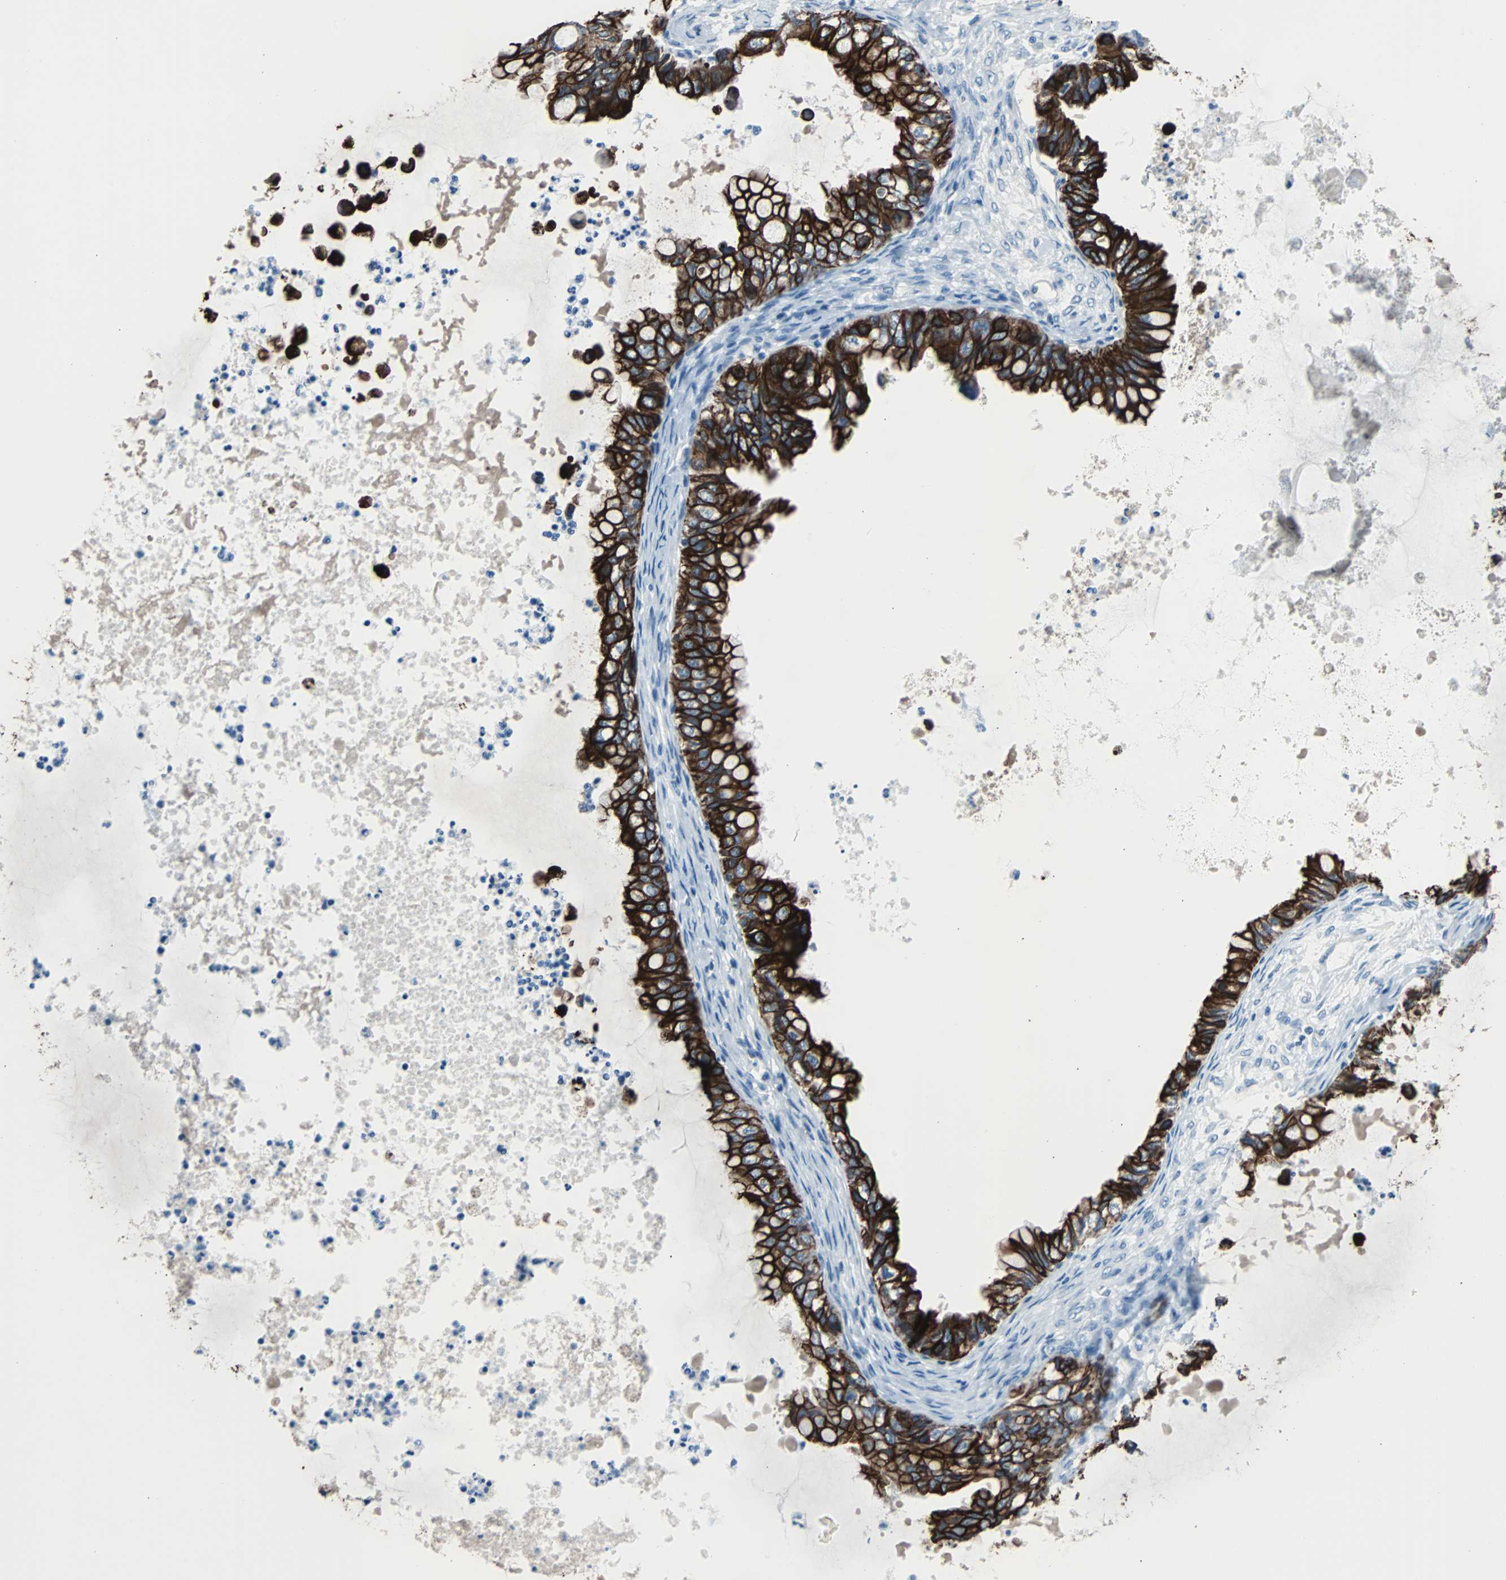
{"staining": {"intensity": "strong", "quantity": ">75%", "location": "cytoplasmic/membranous"}, "tissue": "ovarian cancer", "cell_type": "Tumor cells", "image_type": "cancer", "snomed": [{"axis": "morphology", "description": "Cystadenocarcinoma, mucinous, NOS"}, {"axis": "topography", "description": "Ovary"}], "caption": "Tumor cells exhibit strong cytoplasmic/membranous positivity in about >75% of cells in ovarian mucinous cystadenocarcinoma.", "gene": "KRT7", "patient": {"sex": "female", "age": 80}}